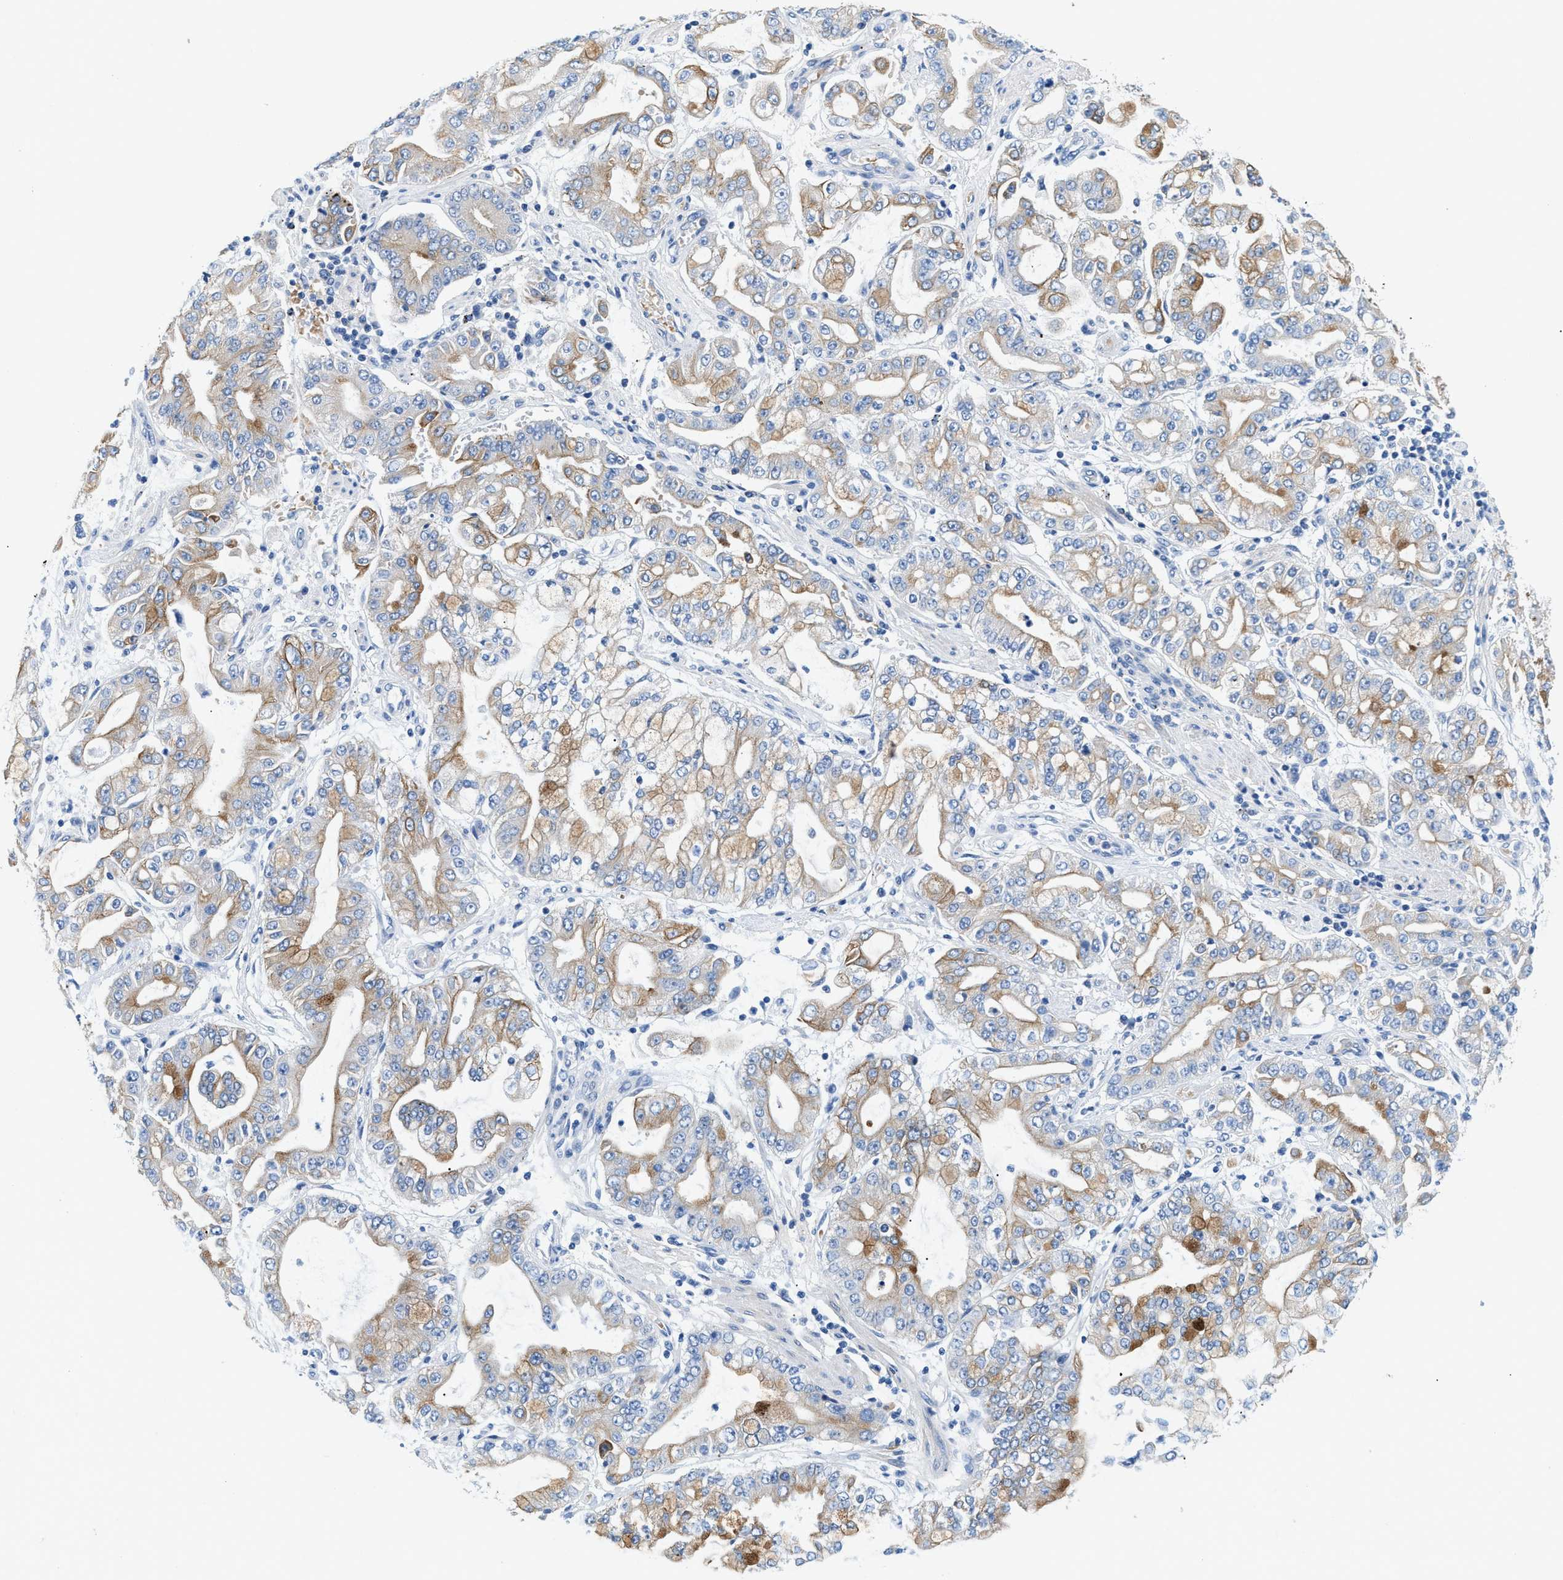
{"staining": {"intensity": "moderate", "quantity": "25%-75%", "location": "cytoplasmic/membranous"}, "tissue": "stomach cancer", "cell_type": "Tumor cells", "image_type": "cancer", "snomed": [{"axis": "morphology", "description": "Adenocarcinoma, NOS"}, {"axis": "topography", "description": "Stomach"}], "caption": "High-magnification brightfield microscopy of stomach adenocarcinoma stained with DAB (brown) and counterstained with hematoxylin (blue). tumor cells exhibit moderate cytoplasmic/membranous expression is seen in about25%-75% of cells.", "gene": "BPGM", "patient": {"sex": "male", "age": 76}}